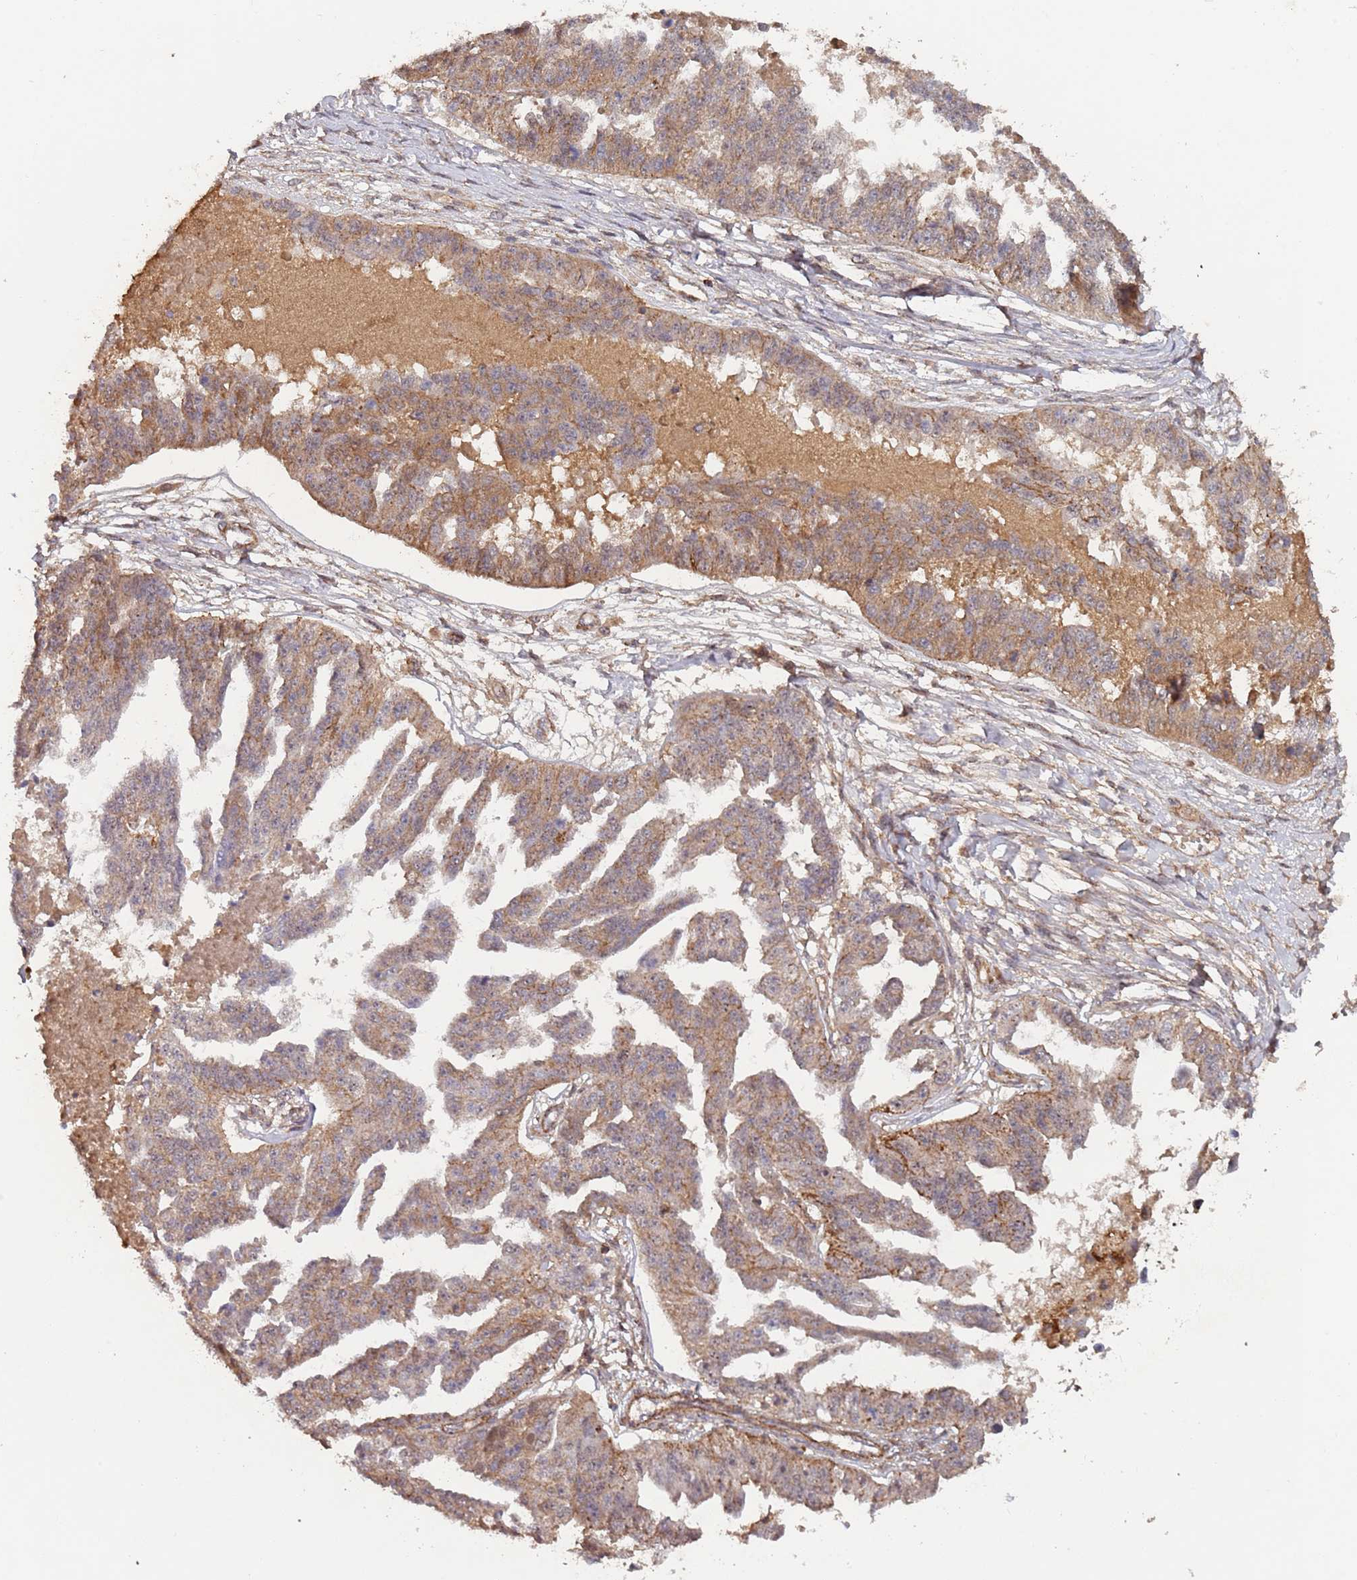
{"staining": {"intensity": "moderate", "quantity": ">75%", "location": "cytoplasmic/membranous"}, "tissue": "ovarian cancer", "cell_type": "Tumor cells", "image_type": "cancer", "snomed": [{"axis": "morphology", "description": "Cystadenocarcinoma, serous, NOS"}, {"axis": "topography", "description": "Ovary"}], "caption": "This photomicrograph exhibits immunohistochemistry (IHC) staining of serous cystadenocarcinoma (ovarian), with medium moderate cytoplasmic/membranous positivity in approximately >75% of tumor cells.", "gene": "KANSL1L", "patient": {"sex": "female", "age": 58}}